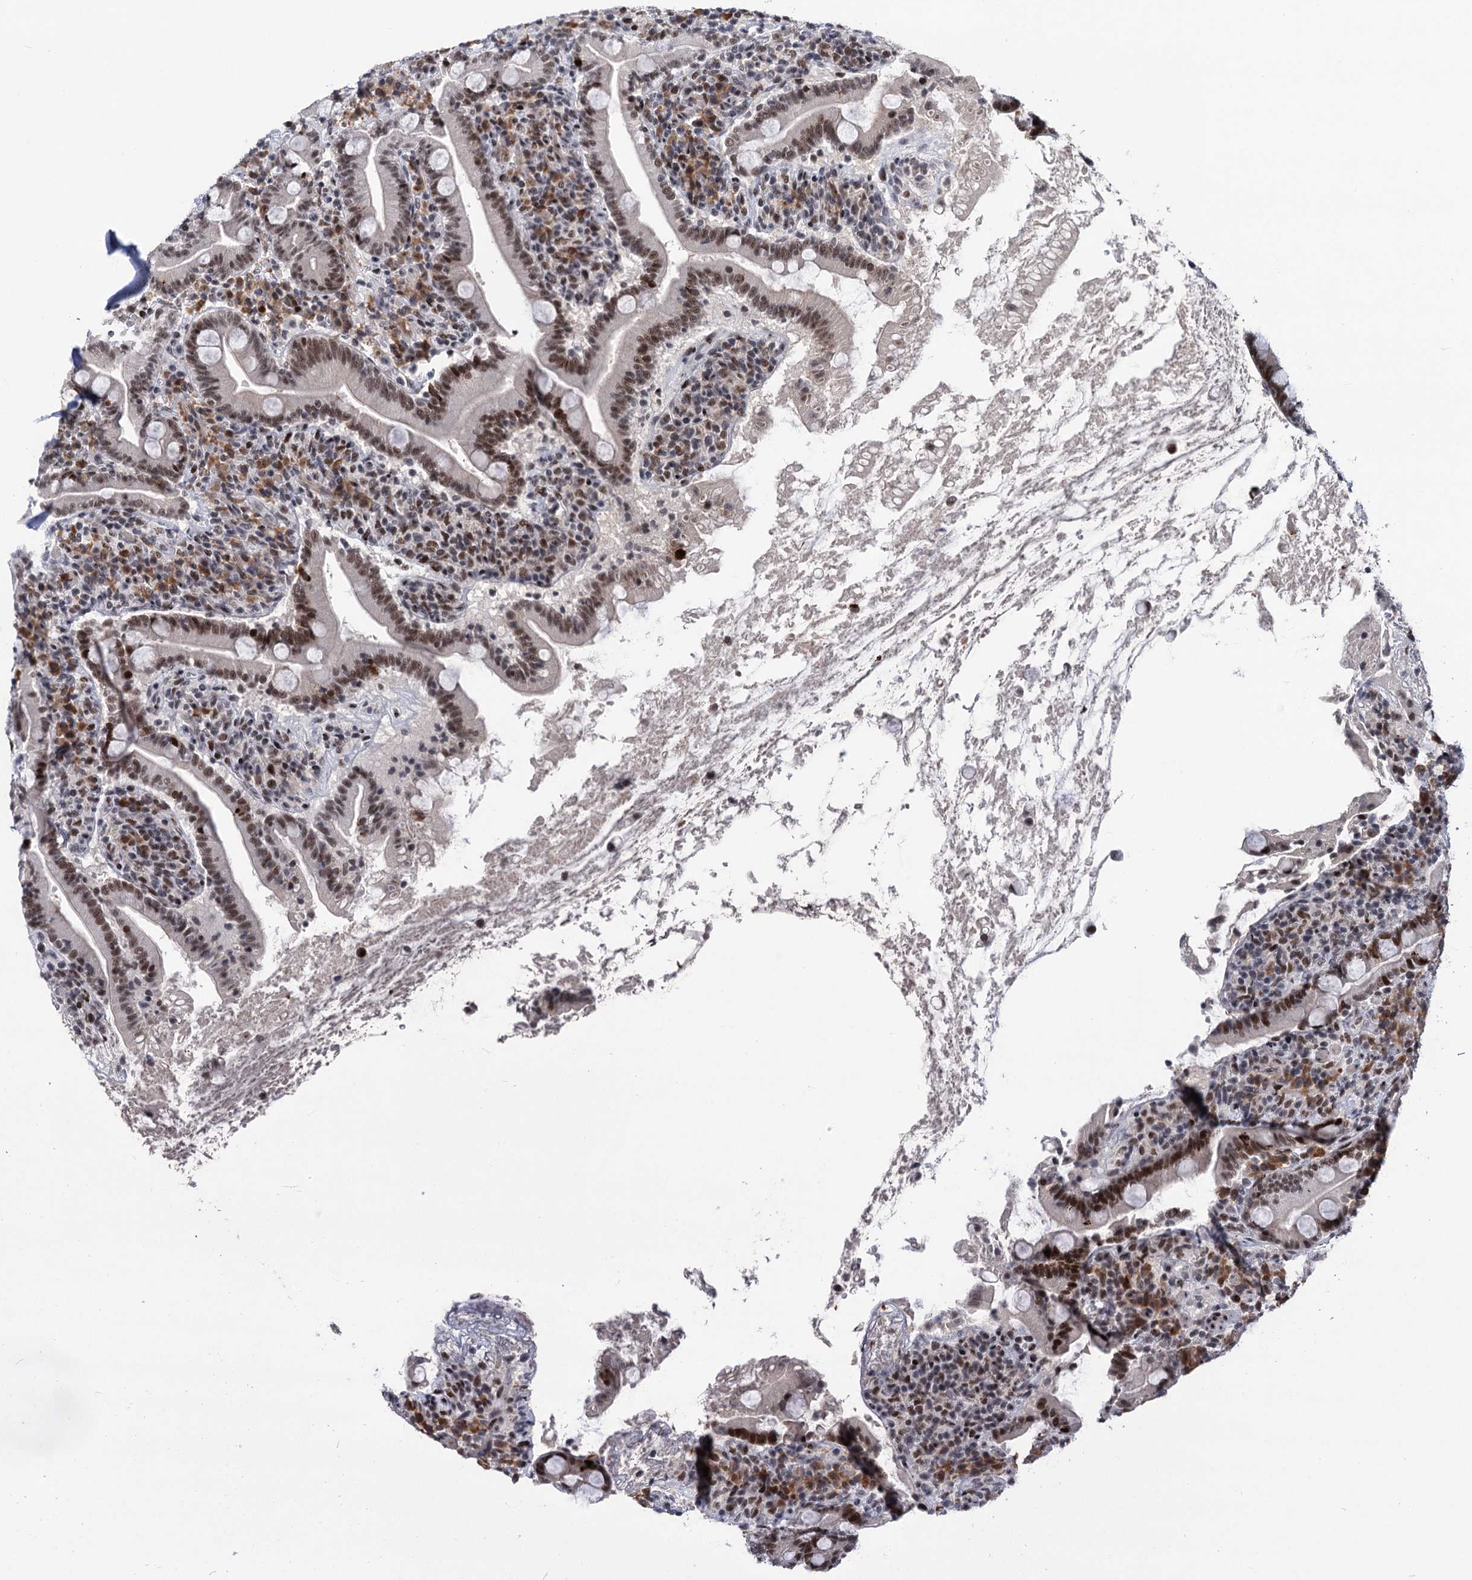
{"staining": {"intensity": "moderate", "quantity": ">75%", "location": "nuclear"}, "tissue": "duodenum", "cell_type": "Glandular cells", "image_type": "normal", "snomed": [{"axis": "morphology", "description": "Normal tissue, NOS"}, {"axis": "topography", "description": "Duodenum"}], "caption": "High-power microscopy captured an IHC histopathology image of normal duodenum, revealing moderate nuclear expression in about >75% of glandular cells.", "gene": "ZCCHC10", "patient": {"sex": "male", "age": 35}}